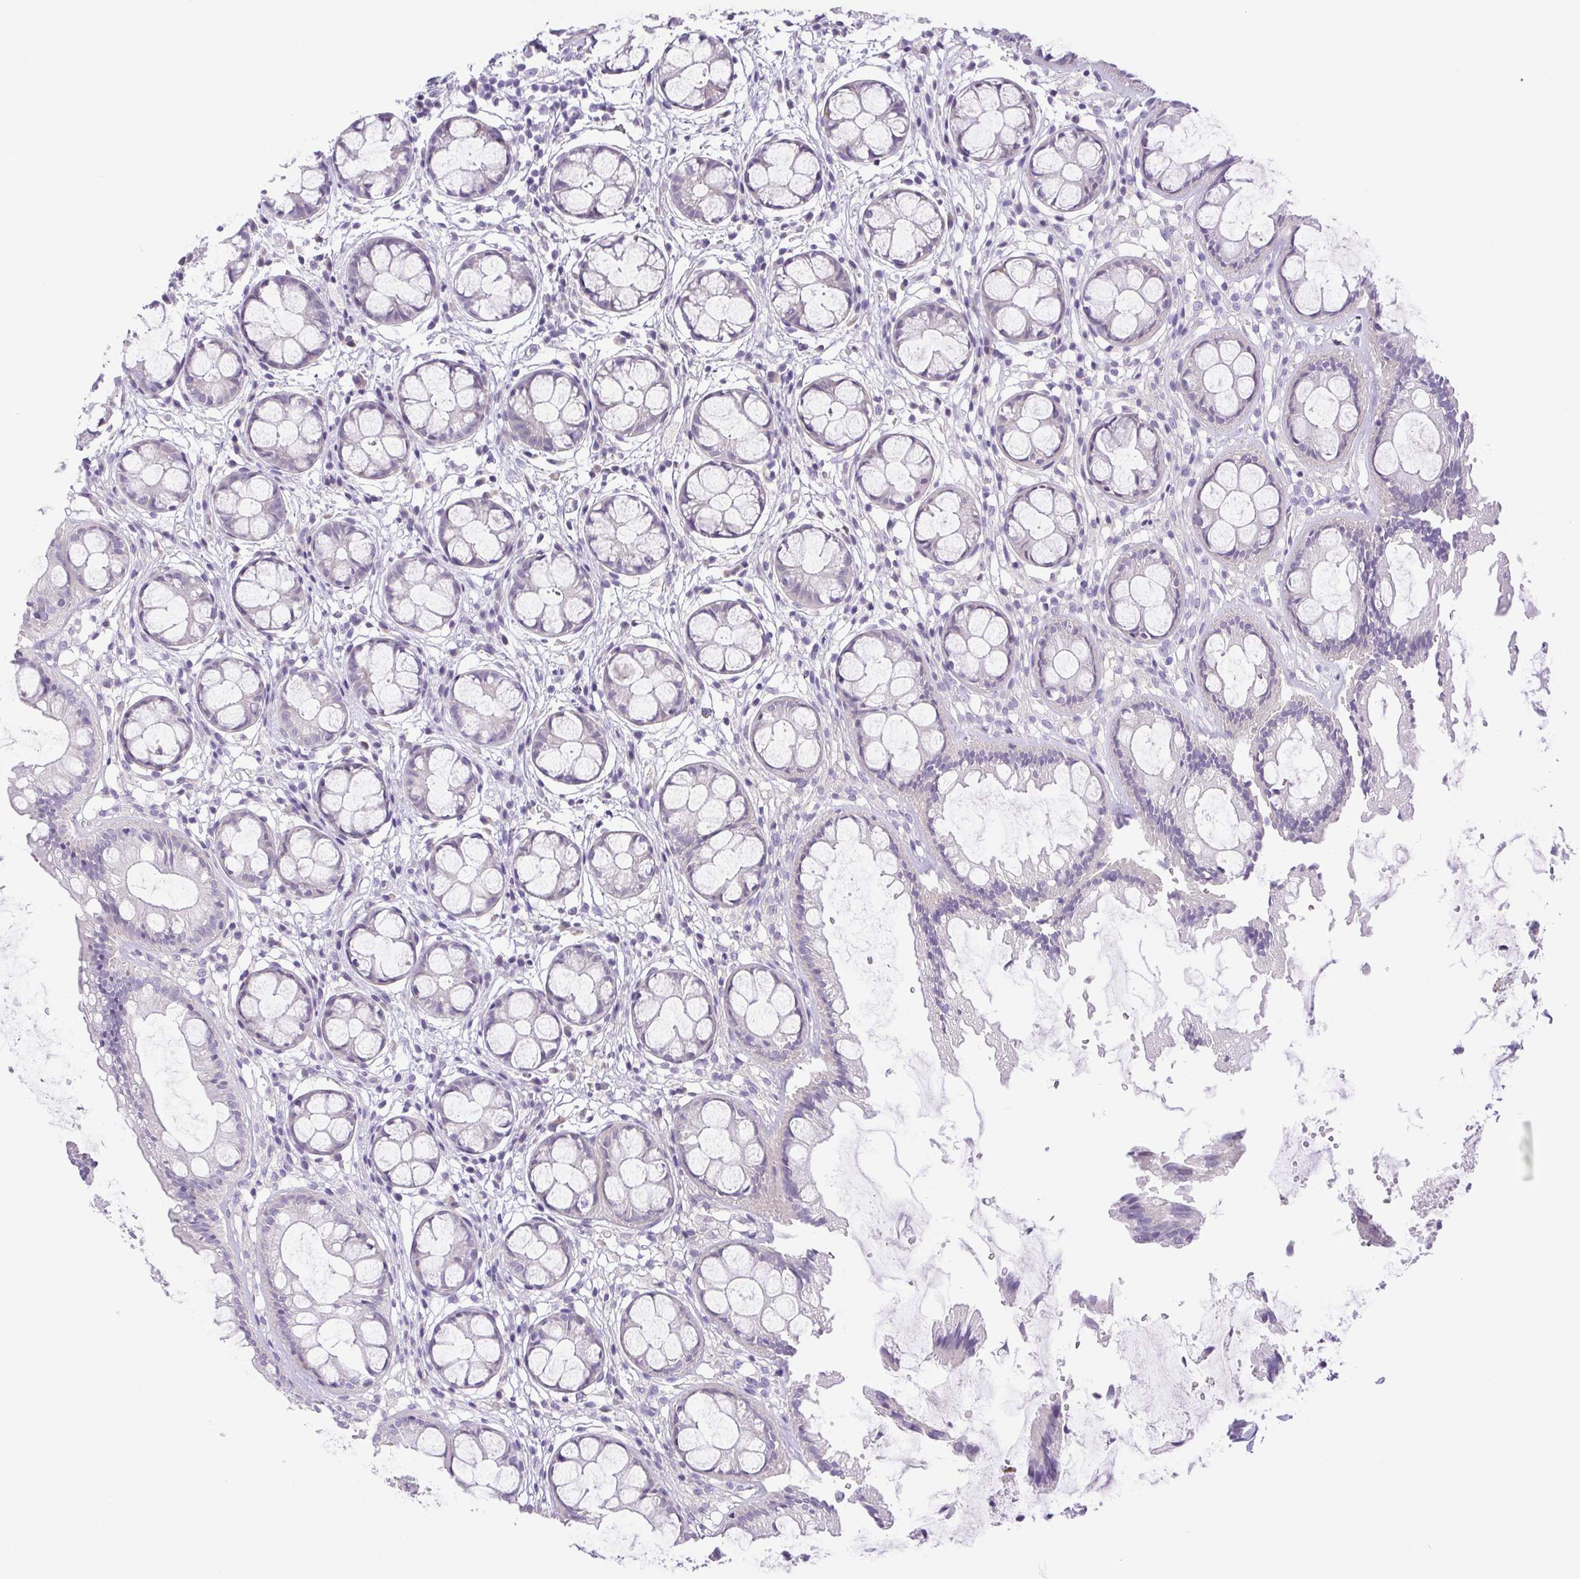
{"staining": {"intensity": "weak", "quantity": "<25%", "location": "cytoplasmic/membranous"}, "tissue": "rectum", "cell_type": "Glandular cells", "image_type": "normal", "snomed": [{"axis": "morphology", "description": "Normal tissue, NOS"}, {"axis": "topography", "description": "Rectum"}], "caption": "Glandular cells show no significant positivity in normal rectum. (DAB (3,3'-diaminobenzidine) IHC with hematoxylin counter stain).", "gene": "PAPPA2", "patient": {"sex": "female", "age": 62}}